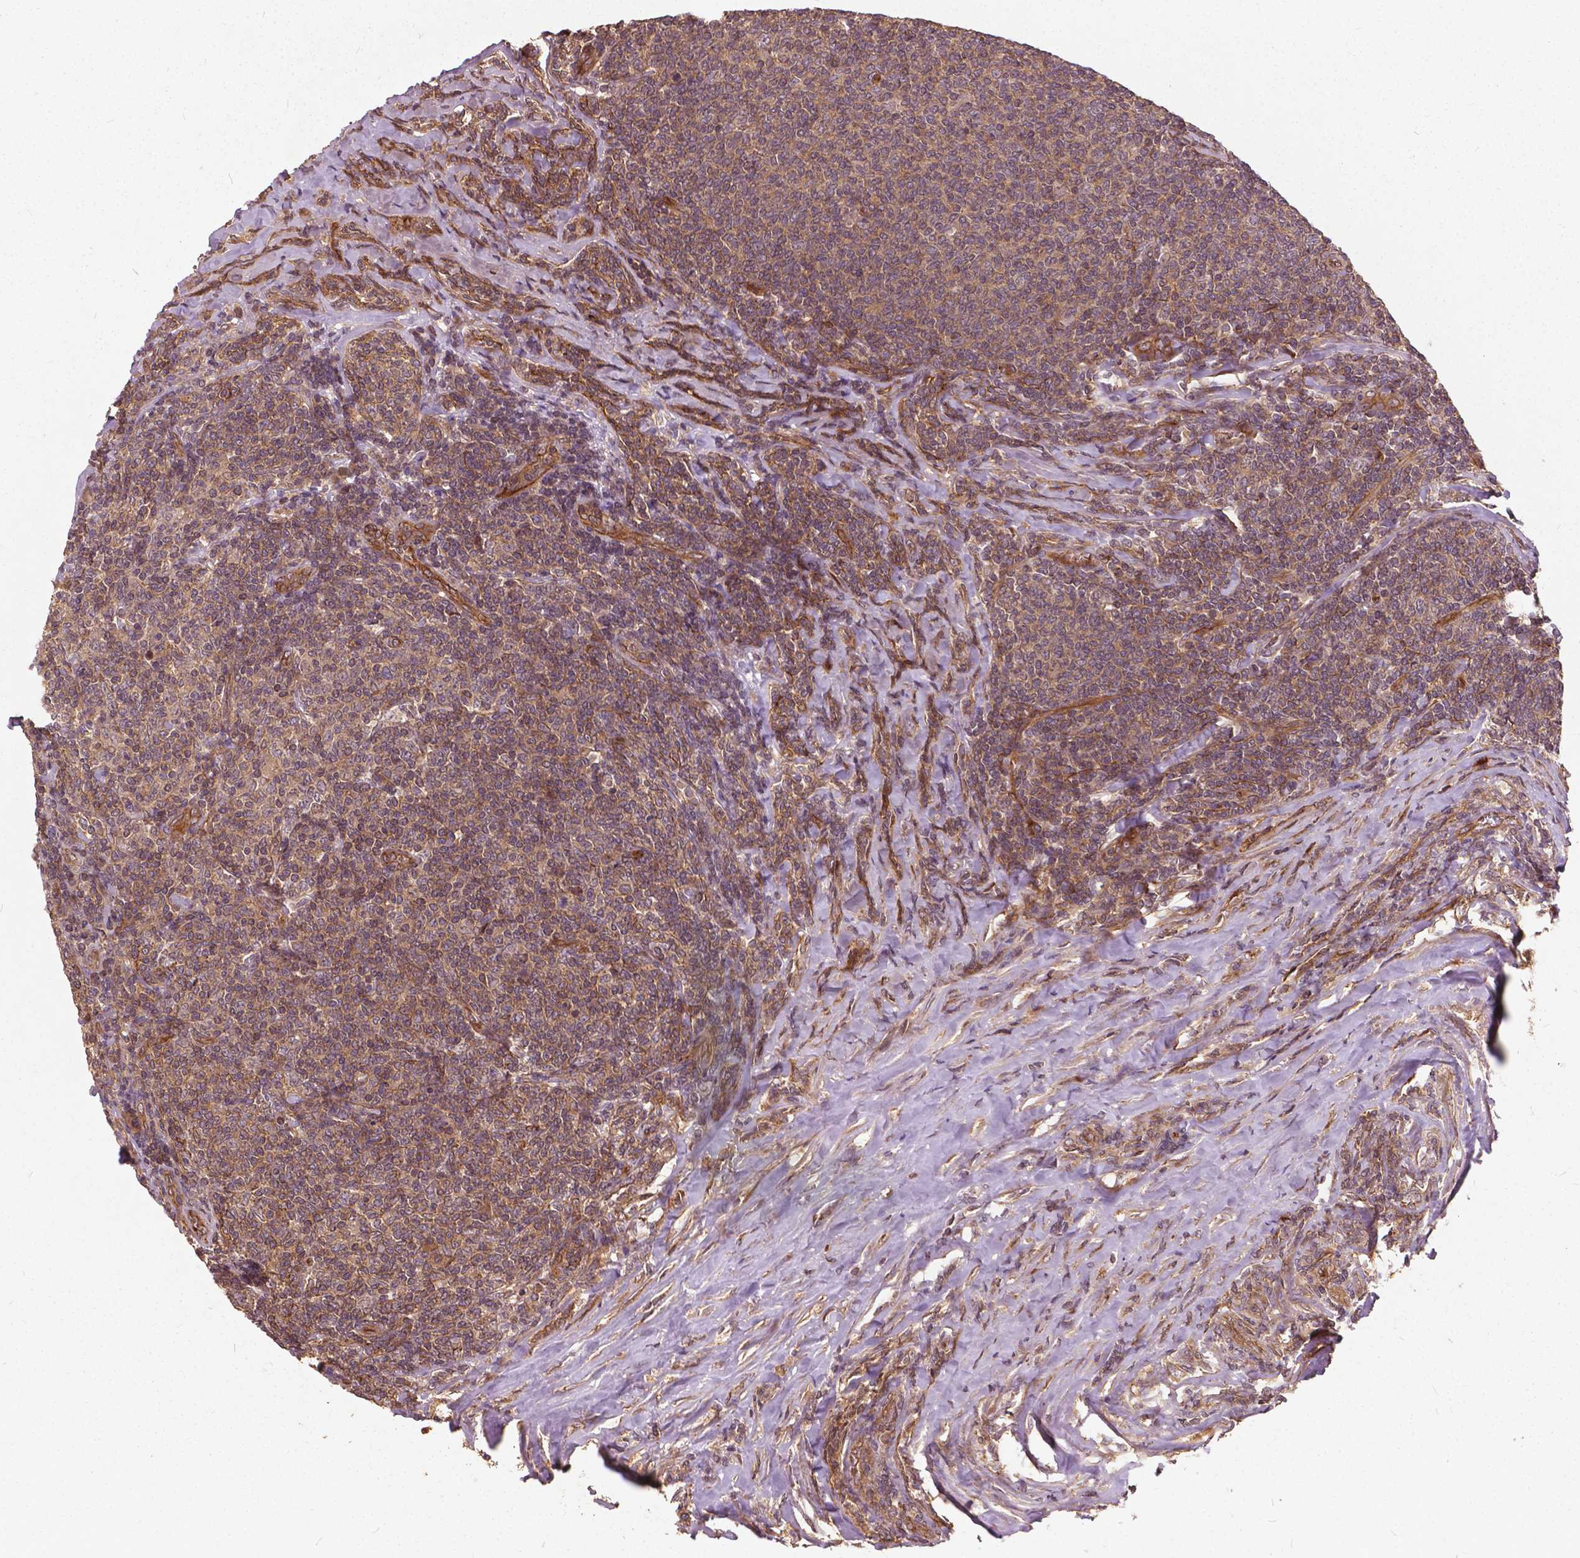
{"staining": {"intensity": "weak", "quantity": "<25%", "location": "cytoplasmic/membranous"}, "tissue": "lymphoma", "cell_type": "Tumor cells", "image_type": "cancer", "snomed": [{"axis": "morphology", "description": "Malignant lymphoma, non-Hodgkin's type, Low grade"}, {"axis": "topography", "description": "Lymph node"}], "caption": "Immunohistochemistry micrograph of human low-grade malignant lymphoma, non-Hodgkin's type stained for a protein (brown), which reveals no staining in tumor cells.", "gene": "UBXN2A", "patient": {"sex": "male", "age": 52}}